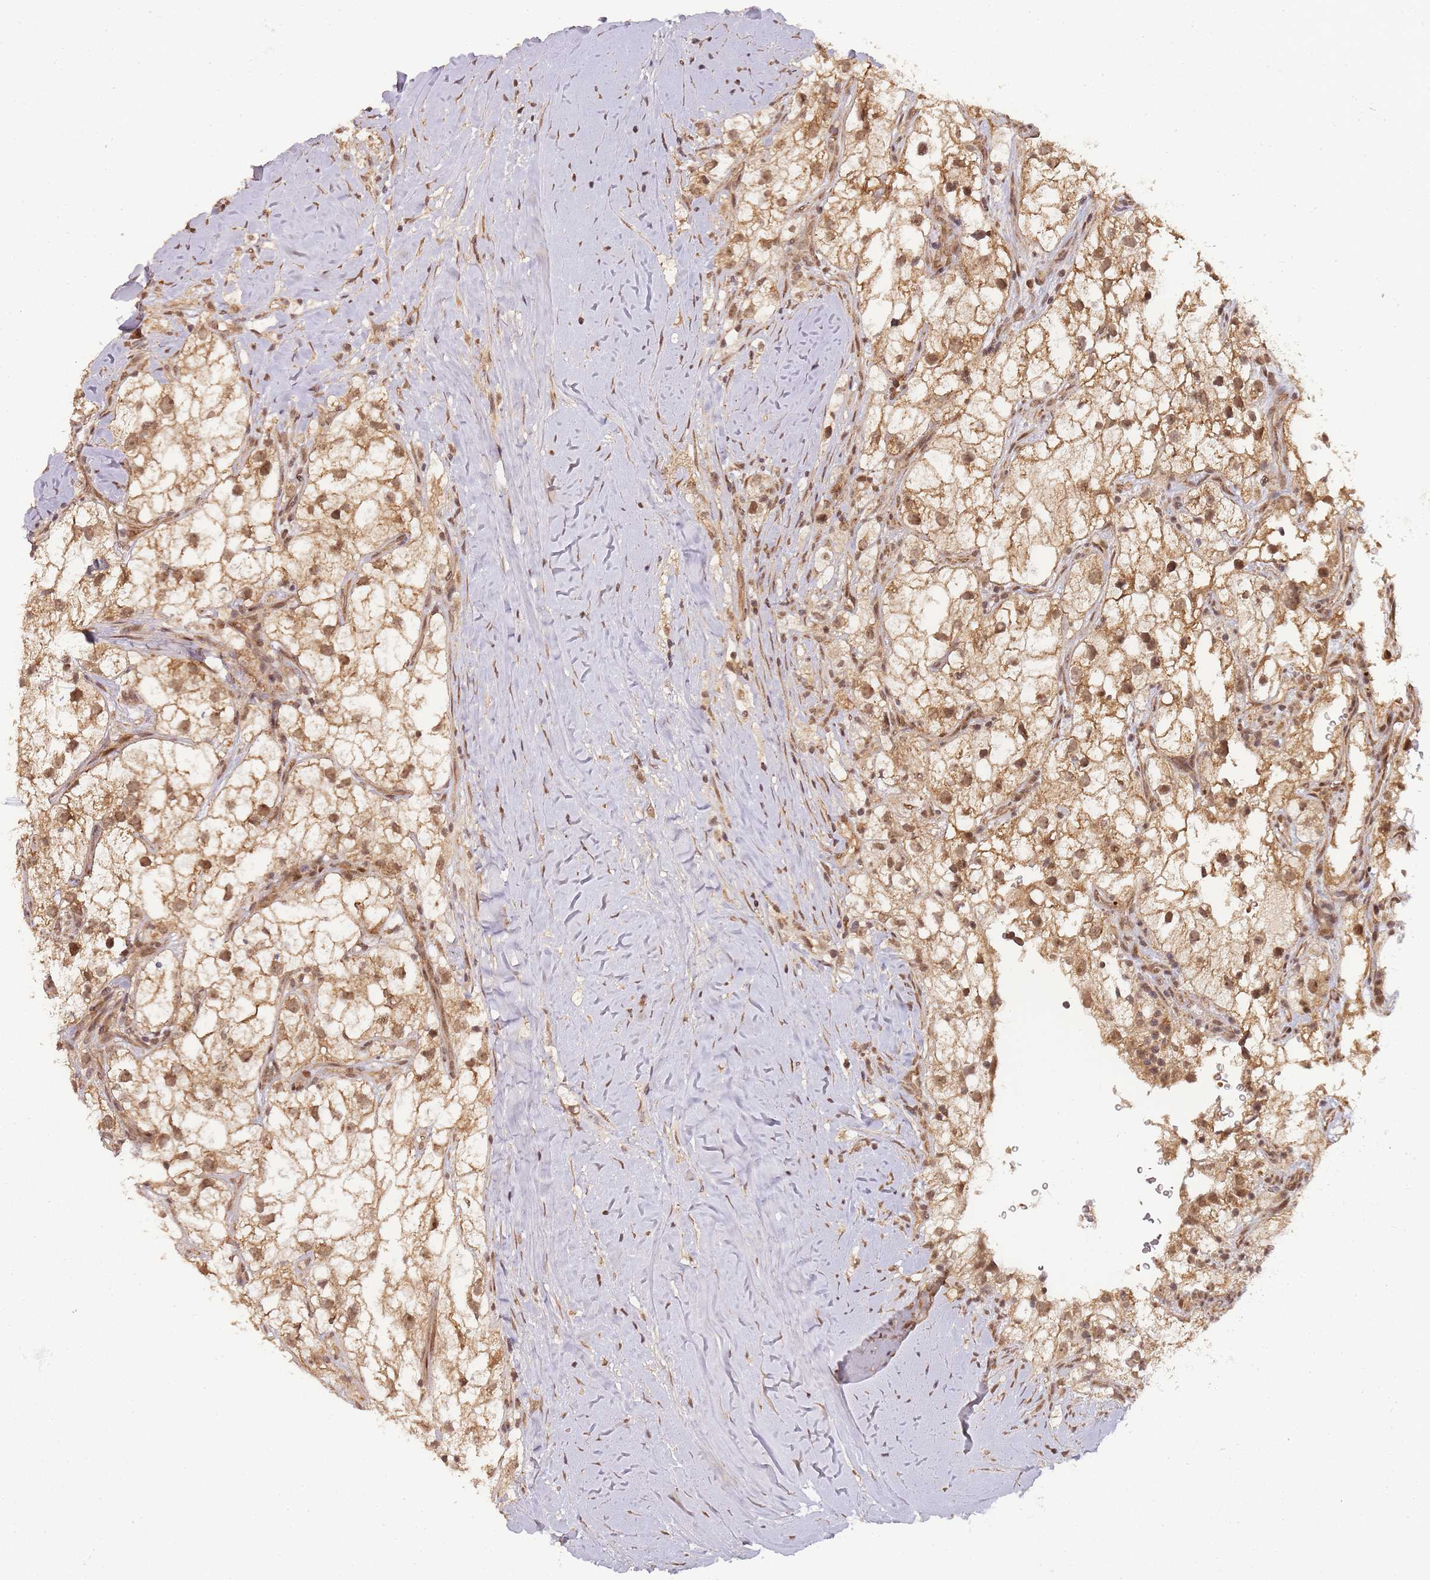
{"staining": {"intensity": "moderate", "quantity": ">75%", "location": "cytoplasmic/membranous,nuclear"}, "tissue": "renal cancer", "cell_type": "Tumor cells", "image_type": "cancer", "snomed": [{"axis": "morphology", "description": "Adenocarcinoma, NOS"}, {"axis": "topography", "description": "Kidney"}], "caption": "Tumor cells exhibit moderate cytoplasmic/membranous and nuclear staining in about >75% of cells in renal adenocarcinoma.", "gene": "ZNF497", "patient": {"sex": "male", "age": 59}}